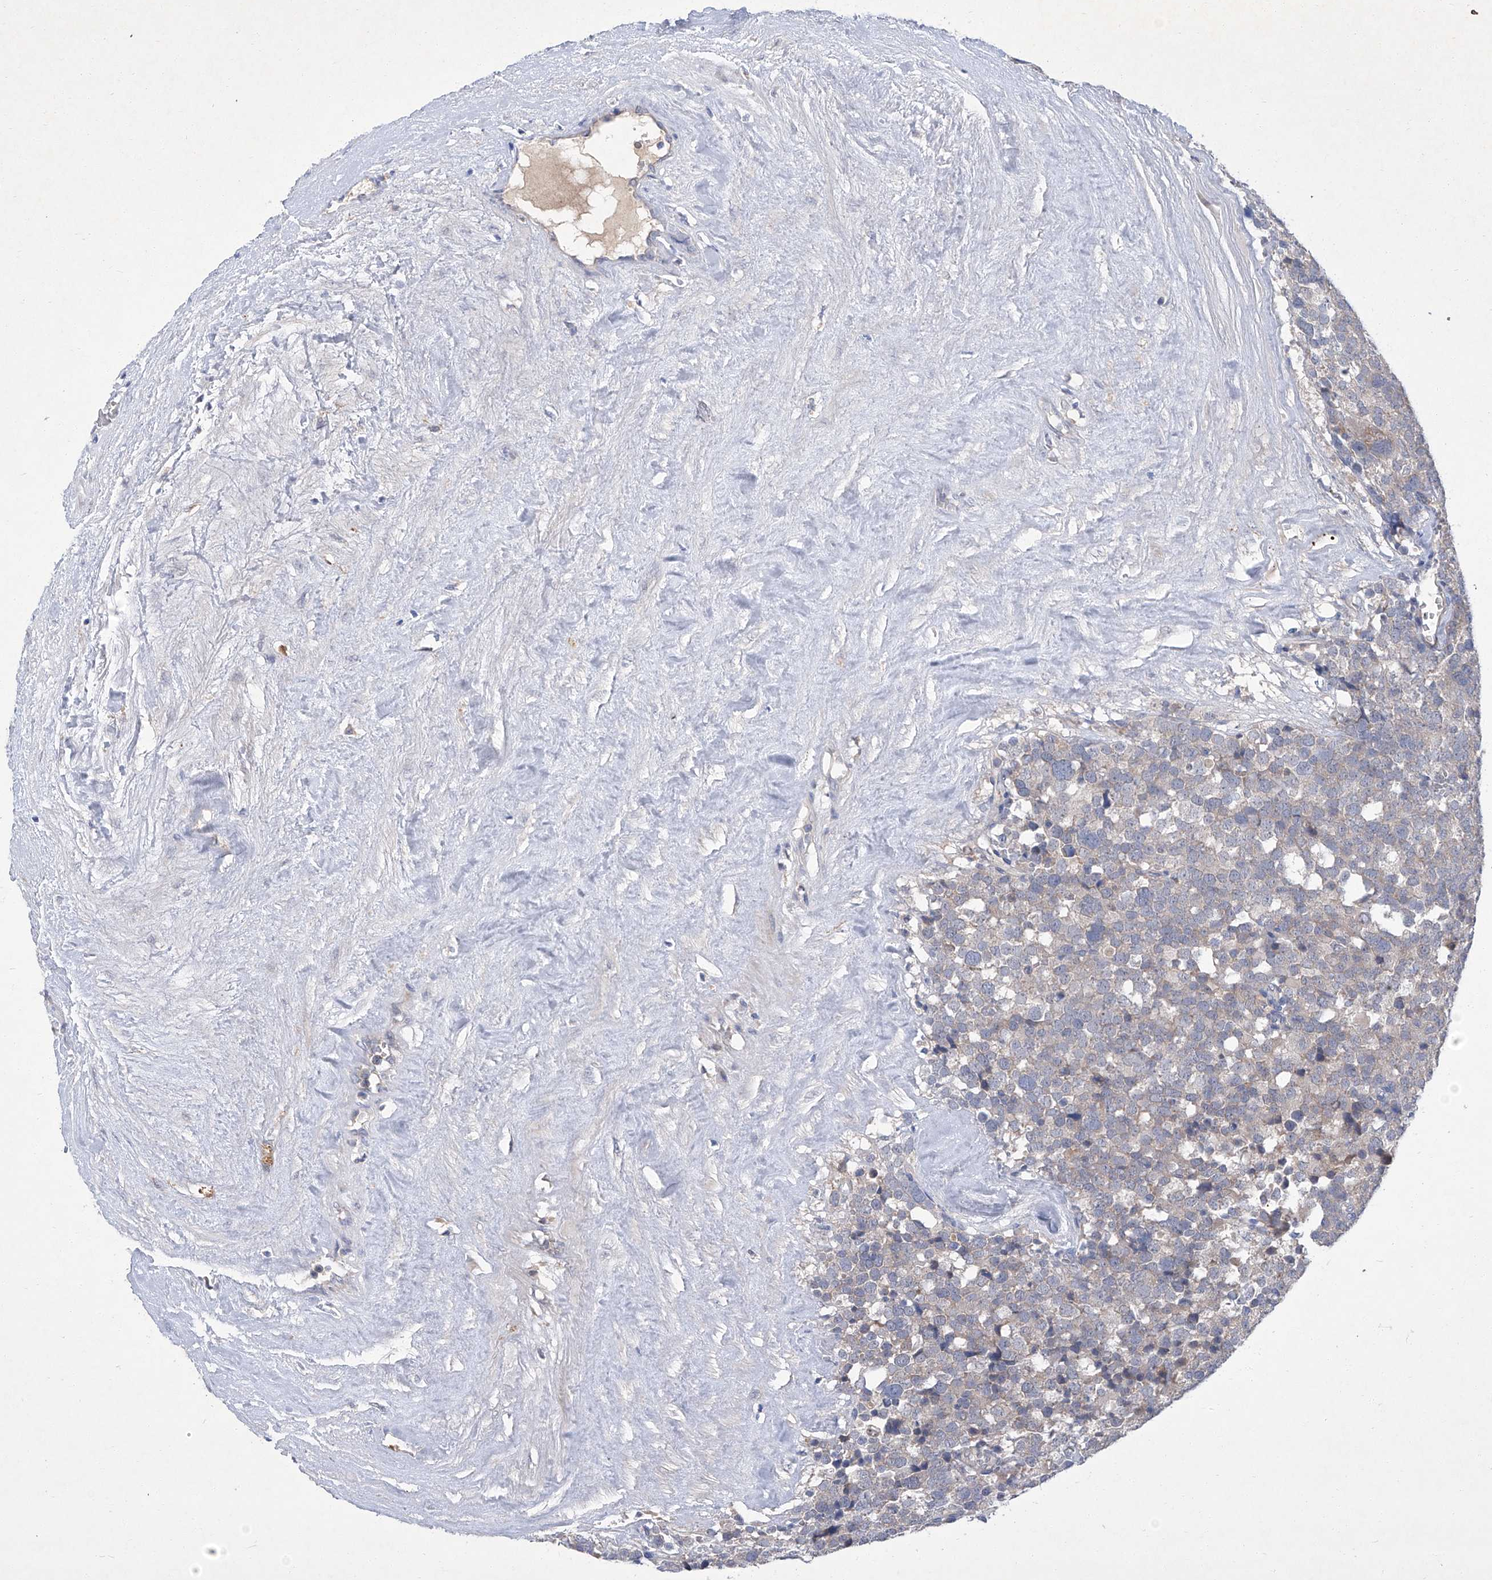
{"staining": {"intensity": "weak", "quantity": "<25%", "location": "cytoplasmic/membranous"}, "tissue": "testis cancer", "cell_type": "Tumor cells", "image_type": "cancer", "snomed": [{"axis": "morphology", "description": "Seminoma, NOS"}, {"axis": "topography", "description": "Testis"}], "caption": "Immunohistochemical staining of testis cancer exhibits no significant positivity in tumor cells. Nuclei are stained in blue.", "gene": "SBK2", "patient": {"sex": "male", "age": 71}}